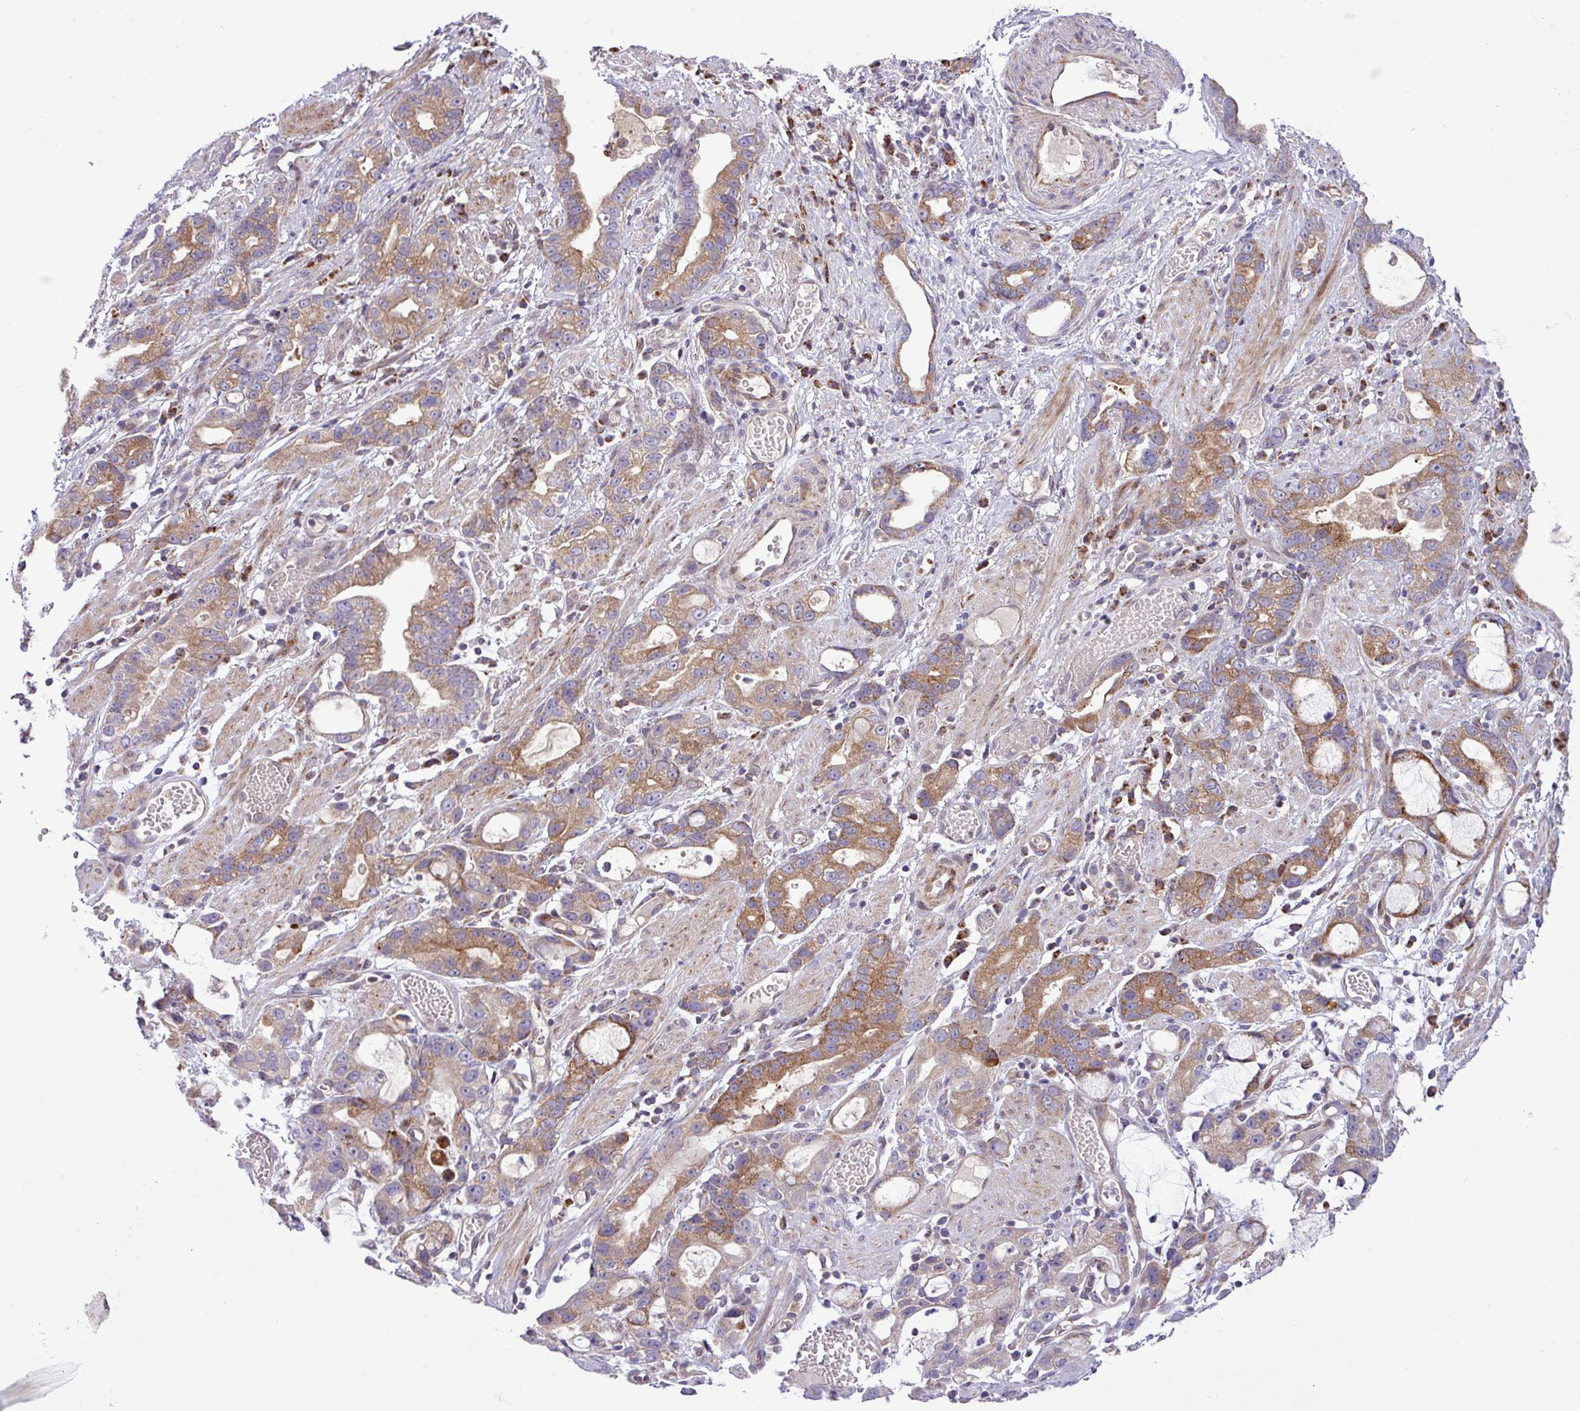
{"staining": {"intensity": "moderate", "quantity": ">75%", "location": "cytoplasmic/membranous"}, "tissue": "stomach cancer", "cell_type": "Tumor cells", "image_type": "cancer", "snomed": [{"axis": "morphology", "description": "Adenocarcinoma, NOS"}, {"axis": "topography", "description": "Stomach"}], "caption": "Tumor cells show medium levels of moderate cytoplasmic/membranous staining in approximately >75% of cells in adenocarcinoma (stomach).", "gene": "B3GNT9", "patient": {"sex": "male", "age": 55}}